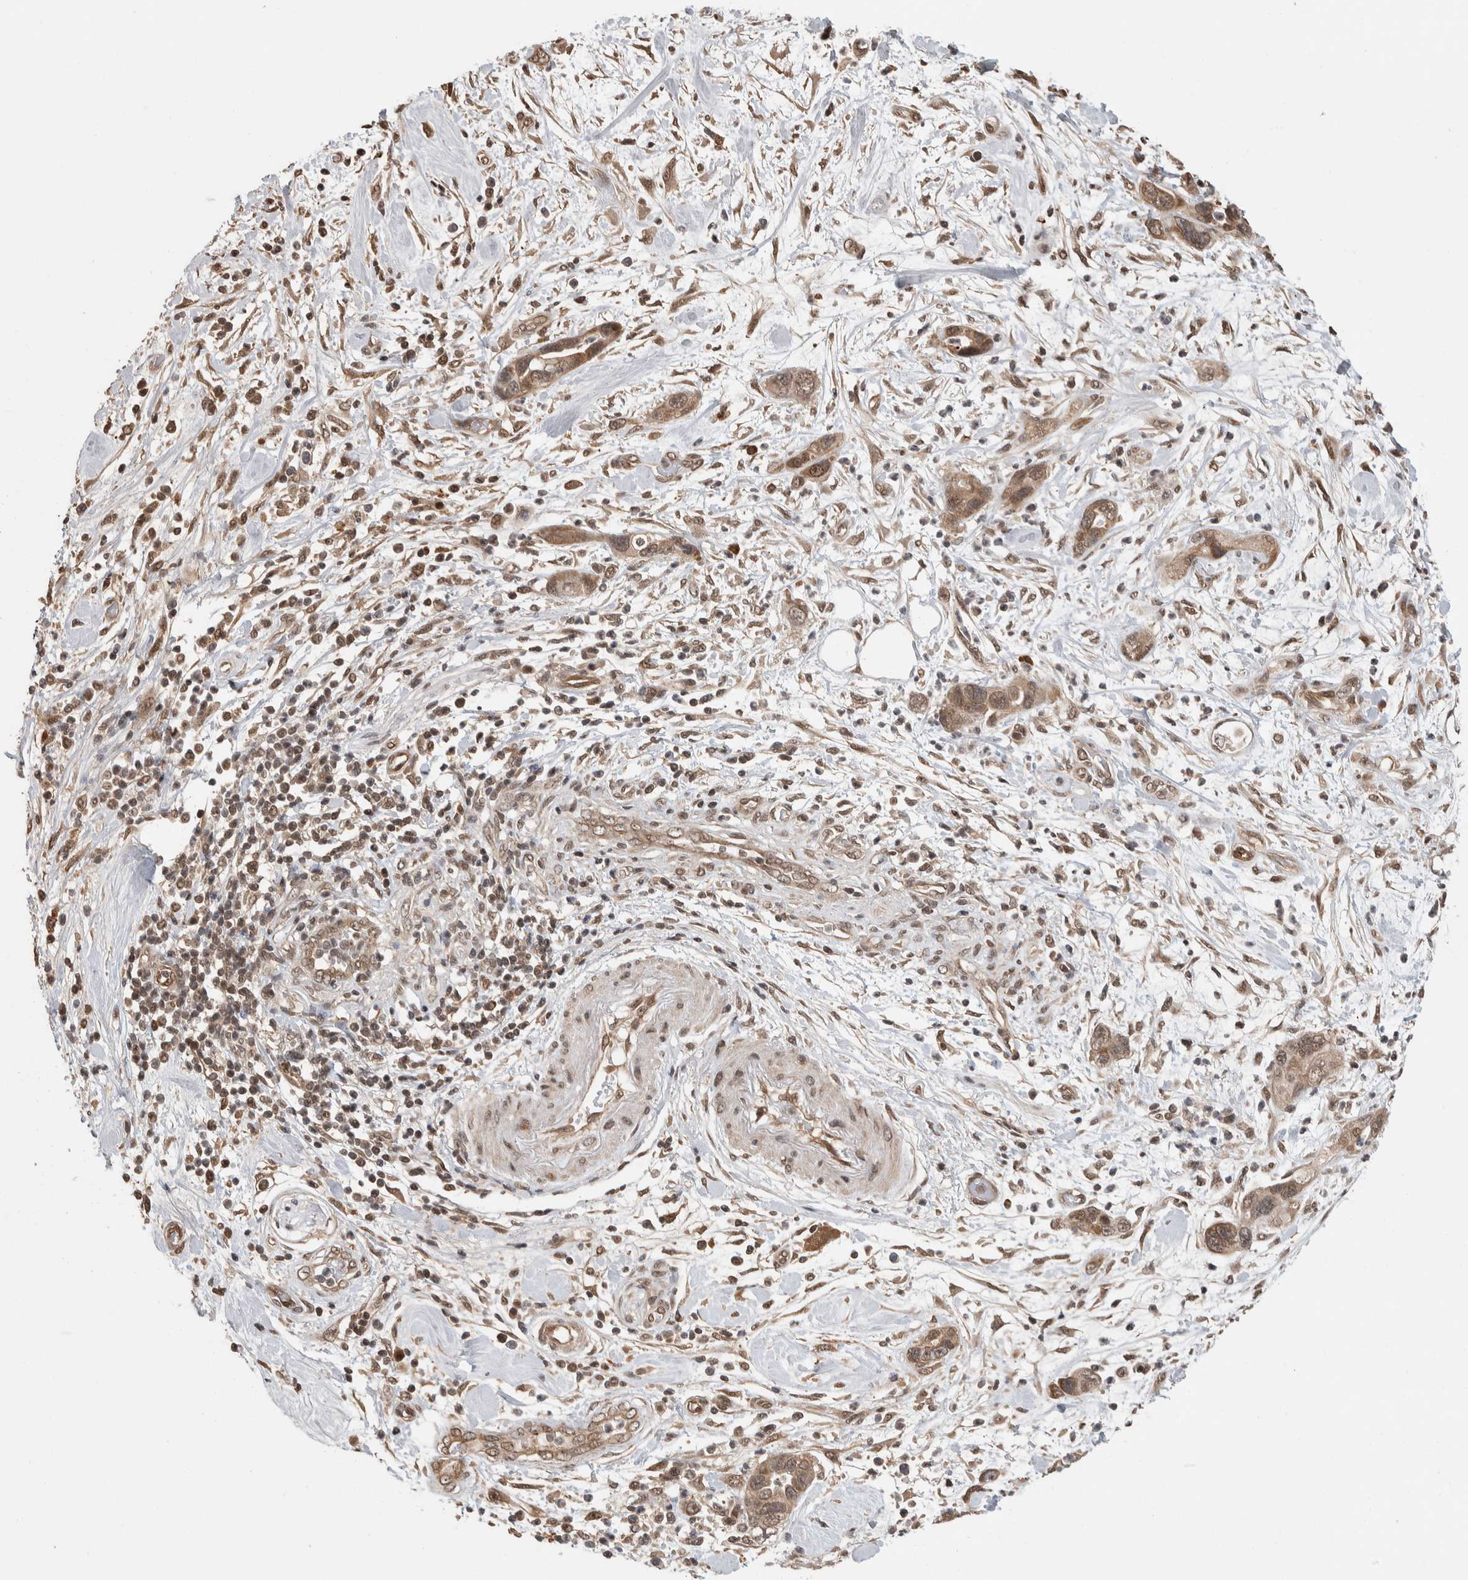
{"staining": {"intensity": "moderate", "quantity": ">75%", "location": "cytoplasmic/membranous,nuclear"}, "tissue": "pancreatic cancer", "cell_type": "Tumor cells", "image_type": "cancer", "snomed": [{"axis": "morphology", "description": "Adenocarcinoma, NOS"}, {"axis": "topography", "description": "Pancreas"}], "caption": "Pancreatic adenocarcinoma stained with DAB immunohistochemistry (IHC) demonstrates medium levels of moderate cytoplasmic/membranous and nuclear positivity in approximately >75% of tumor cells. (DAB IHC, brown staining for protein, blue staining for nuclei).", "gene": "ZNF592", "patient": {"sex": "female", "age": 70}}